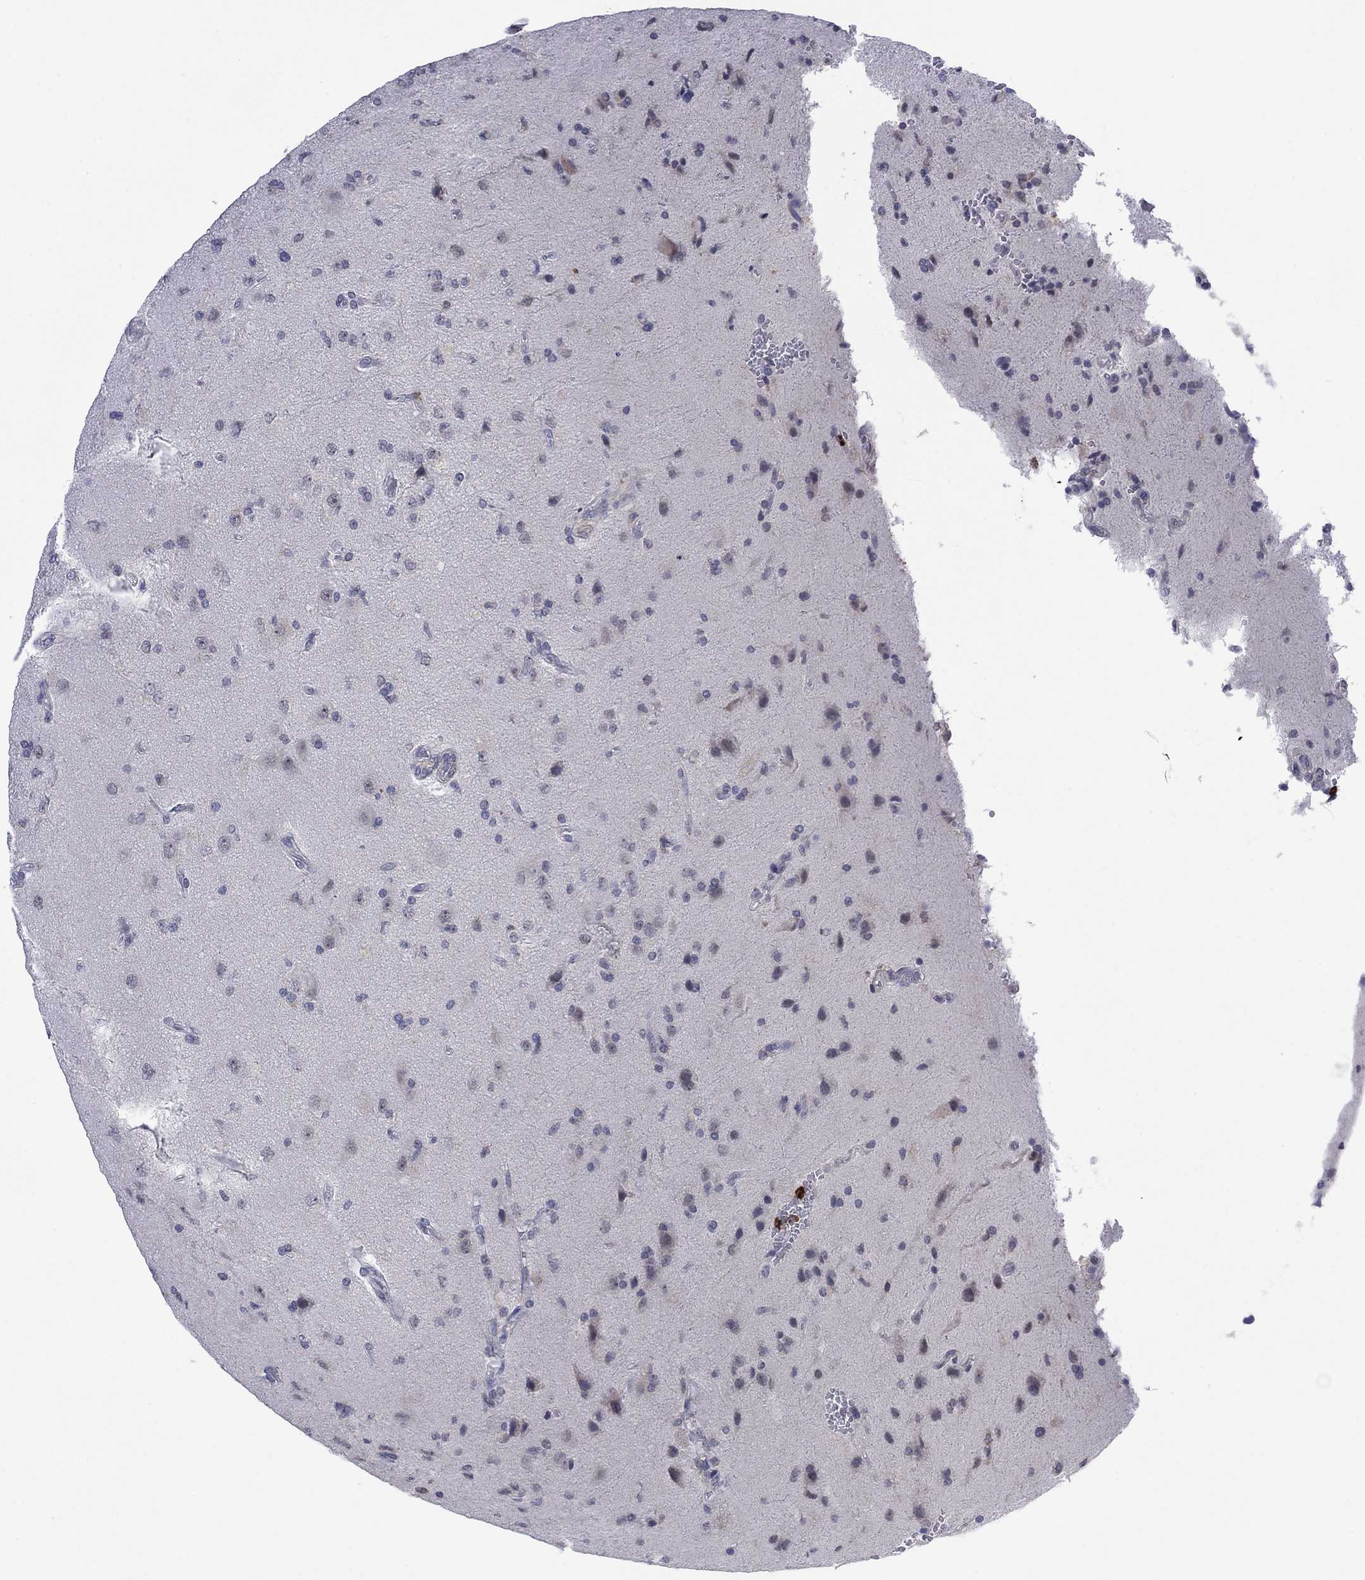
{"staining": {"intensity": "negative", "quantity": "none", "location": "none"}, "tissue": "glioma", "cell_type": "Tumor cells", "image_type": "cancer", "snomed": [{"axis": "morphology", "description": "Glioma, malignant, High grade"}, {"axis": "topography", "description": "Brain"}], "caption": "Glioma was stained to show a protein in brown. There is no significant staining in tumor cells.", "gene": "MTRFR", "patient": {"sex": "male", "age": 56}}